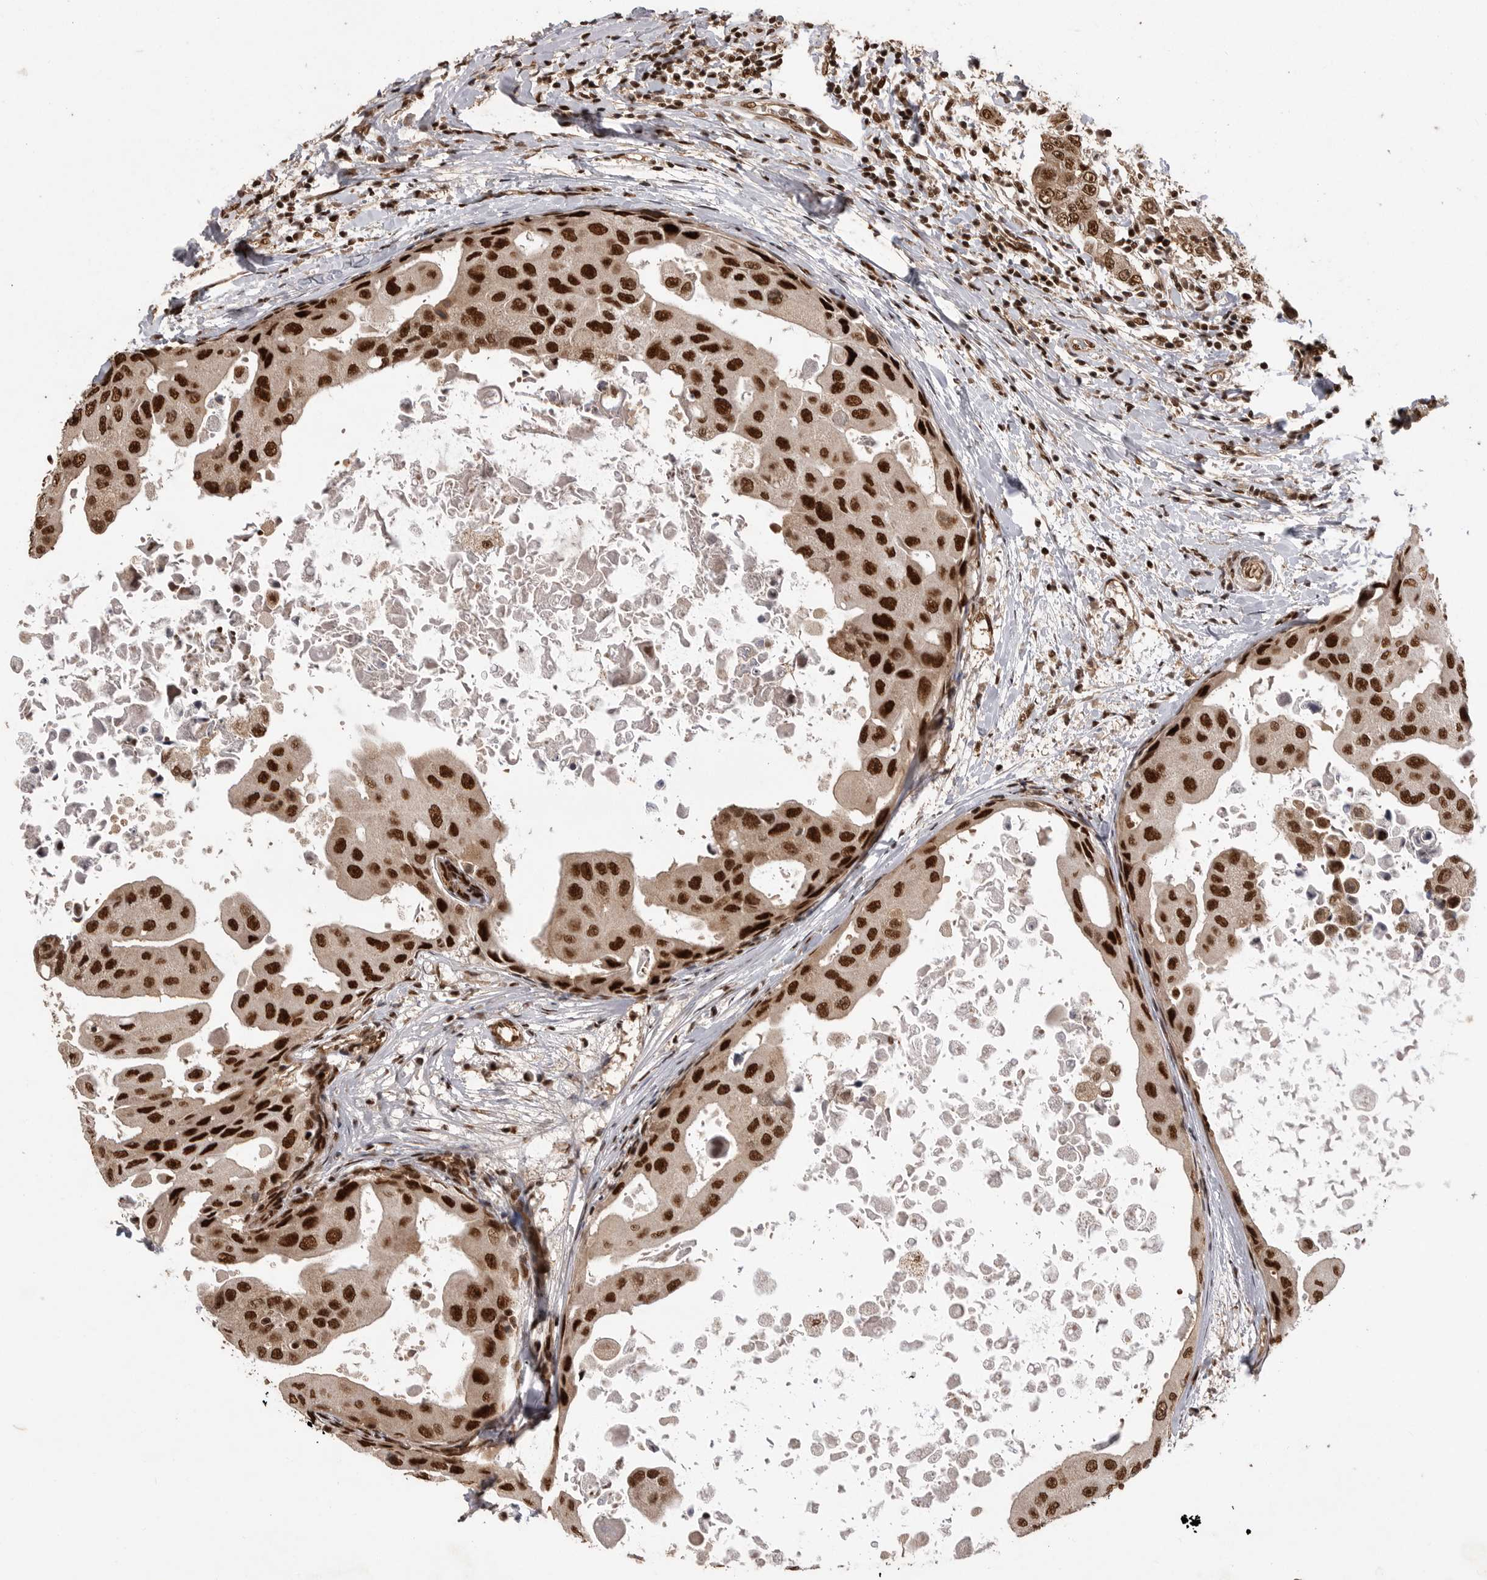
{"staining": {"intensity": "strong", "quantity": ">75%", "location": "nuclear"}, "tissue": "breast cancer", "cell_type": "Tumor cells", "image_type": "cancer", "snomed": [{"axis": "morphology", "description": "Duct carcinoma"}, {"axis": "topography", "description": "Breast"}], "caption": "Immunohistochemistry (IHC) (DAB (3,3'-diaminobenzidine)) staining of breast infiltrating ductal carcinoma reveals strong nuclear protein staining in about >75% of tumor cells. (DAB = brown stain, brightfield microscopy at high magnification).", "gene": "PPP1R8", "patient": {"sex": "female", "age": 27}}